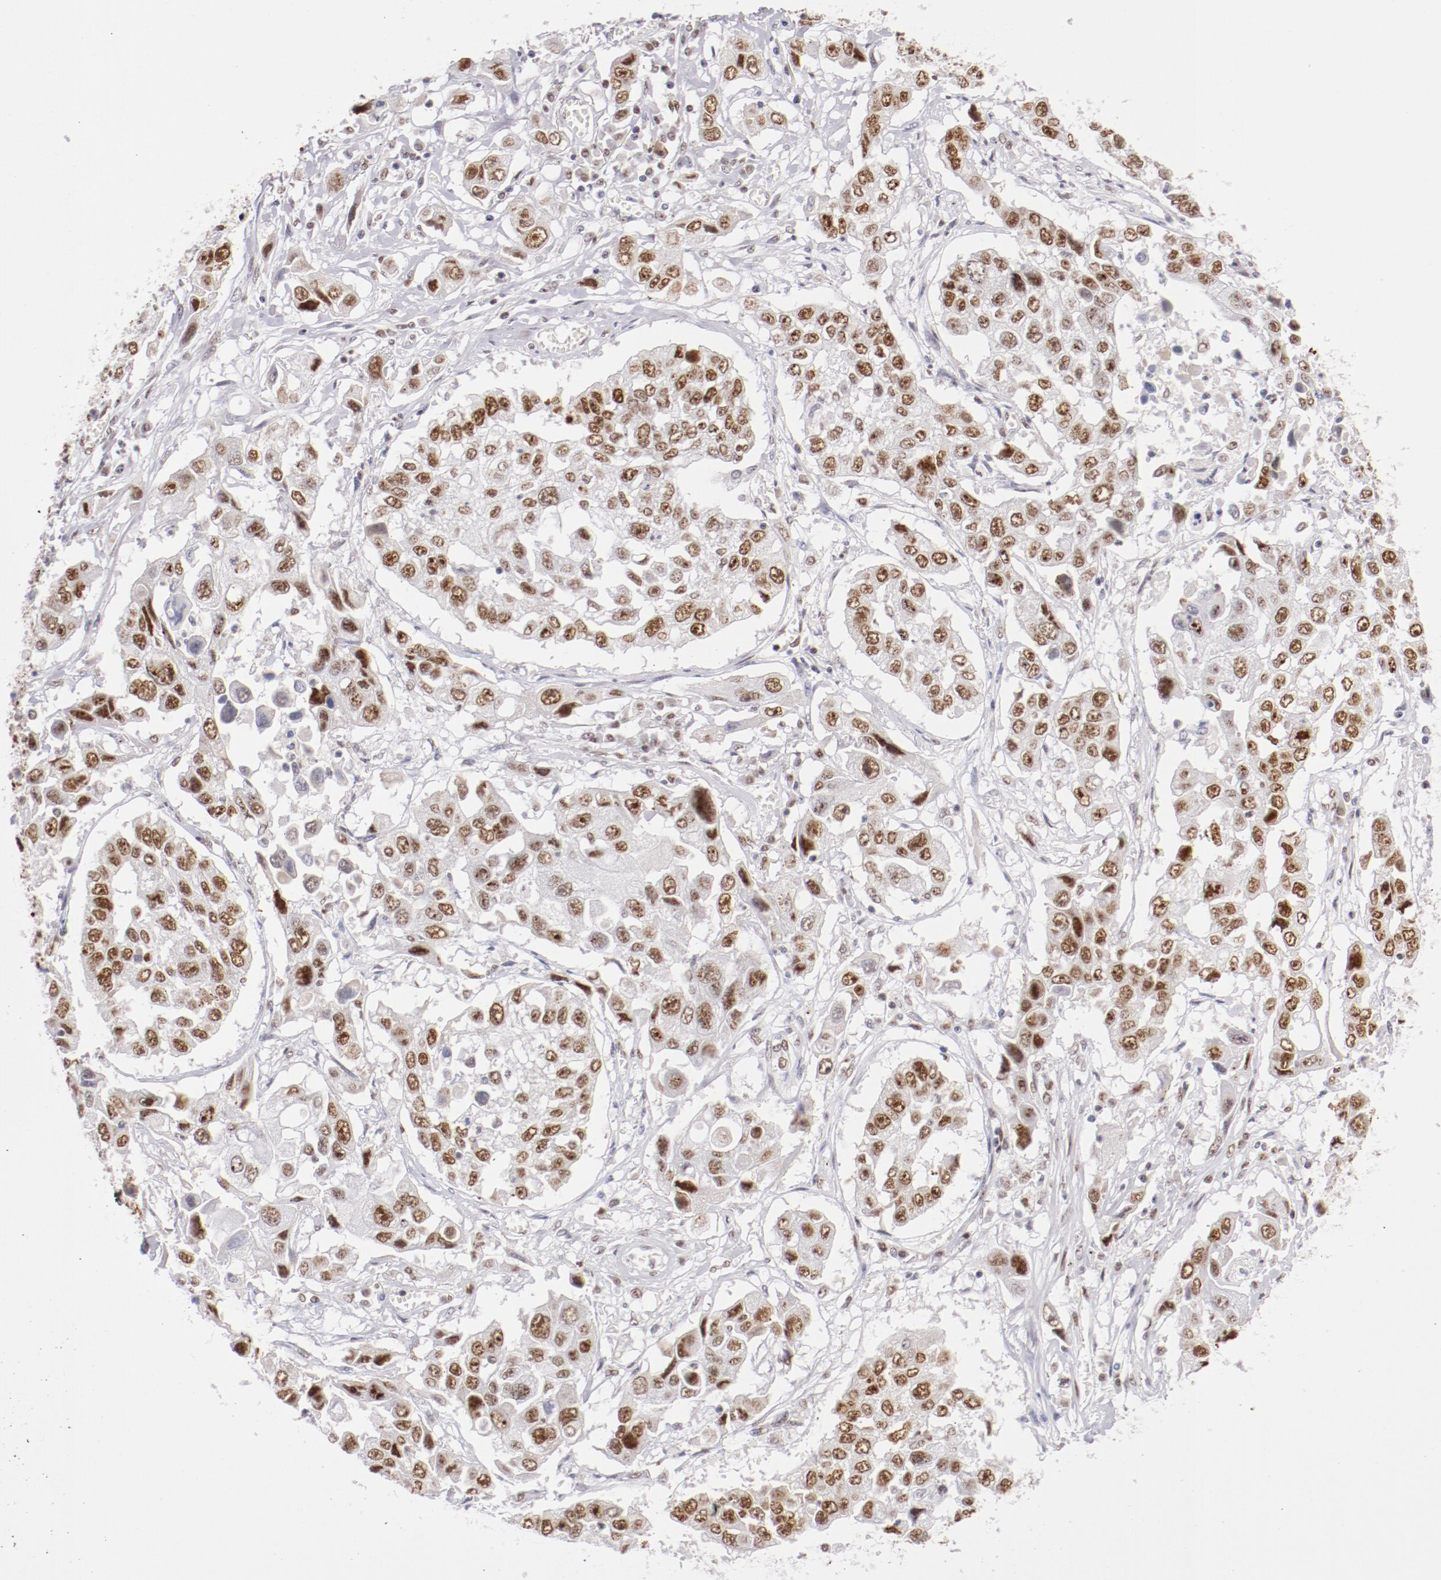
{"staining": {"intensity": "strong", "quantity": ">75%", "location": "nuclear"}, "tissue": "lung cancer", "cell_type": "Tumor cells", "image_type": "cancer", "snomed": [{"axis": "morphology", "description": "Squamous cell carcinoma, NOS"}, {"axis": "topography", "description": "Lung"}], "caption": "Immunohistochemistry (IHC) image of lung cancer (squamous cell carcinoma) stained for a protein (brown), which shows high levels of strong nuclear staining in approximately >75% of tumor cells.", "gene": "TFAP4", "patient": {"sex": "male", "age": 71}}